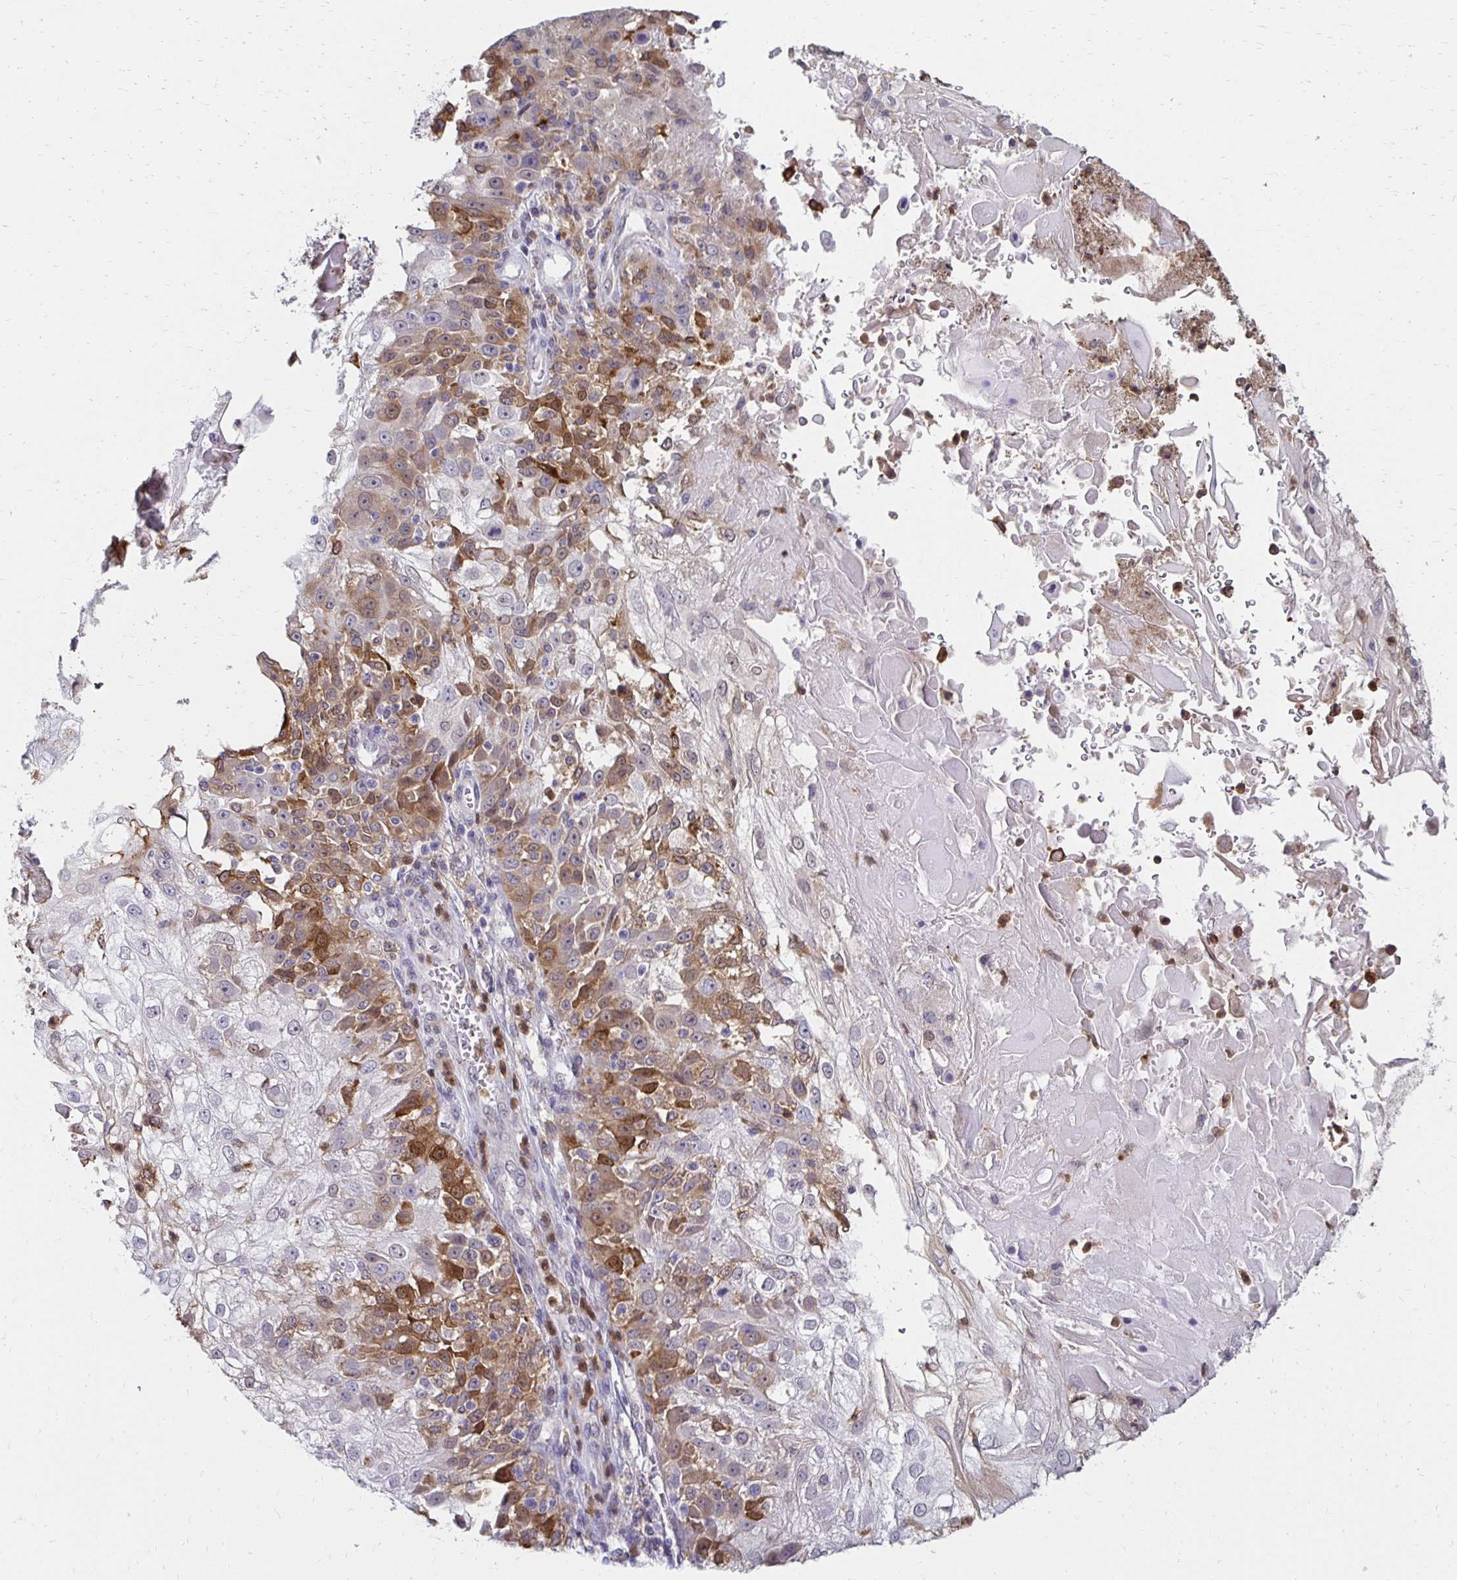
{"staining": {"intensity": "moderate", "quantity": "25%-75%", "location": "cytoplasmic/membranous"}, "tissue": "skin cancer", "cell_type": "Tumor cells", "image_type": "cancer", "snomed": [{"axis": "morphology", "description": "Normal tissue, NOS"}, {"axis": "morphology", "description": "Squamous cell carcinoma, NOS"}, {"axis": "topography", "description": "Skin"}], "caption": "Immunohistochemistry (IHC) (DAB) staining of human squamous cell carcinoma (skin) reveals moderate cytoplasmic/membranous protein staining in about 25%-75% of tumor cells.", "gene": "PADI2", "patient": {"sex": "female", "age": 83}}